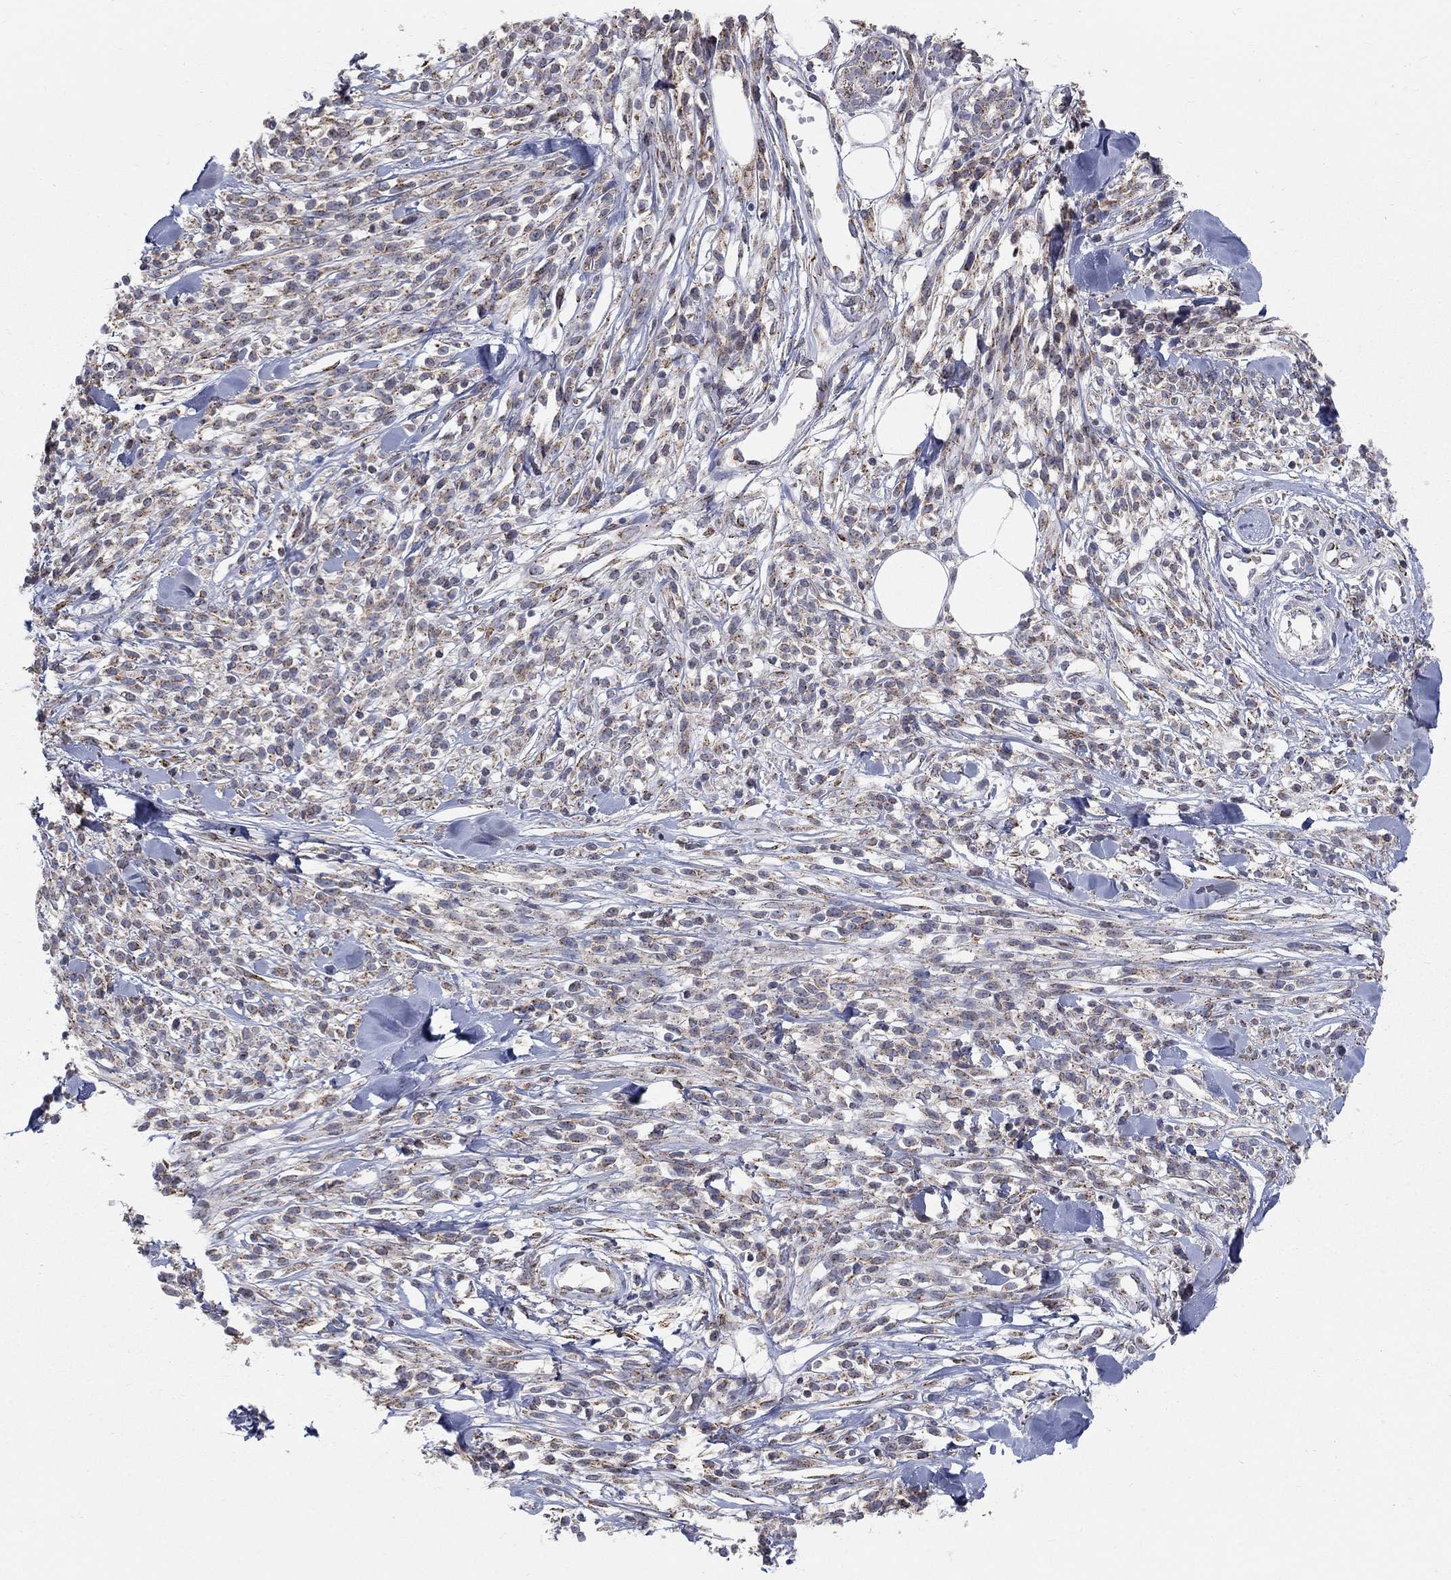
{"staining": {"intensity": "weak", "quantity": "25%-75%", "location": "cytoplasmic/membranous"}, "tissue": "melanoma", "cell_type": "Tumor cells", "image_type": "cancer", "snomed": [{"axis": "morphology", "description": "Malignant melanoma, NOS"}, {"axis": "topography", "description": "Skin"}, {"axis": "topography", "description": "Skin of trunk"}], "caption": "Immunohistochemistry histopathology image of human melanoma stained for a protein (brown), which shows low levels of weak cytoplasmic/membranous staining in about 25%-75% of tumor cells.", "gene": "PANK3", "patient": {"sex": "male", "age": 74}}